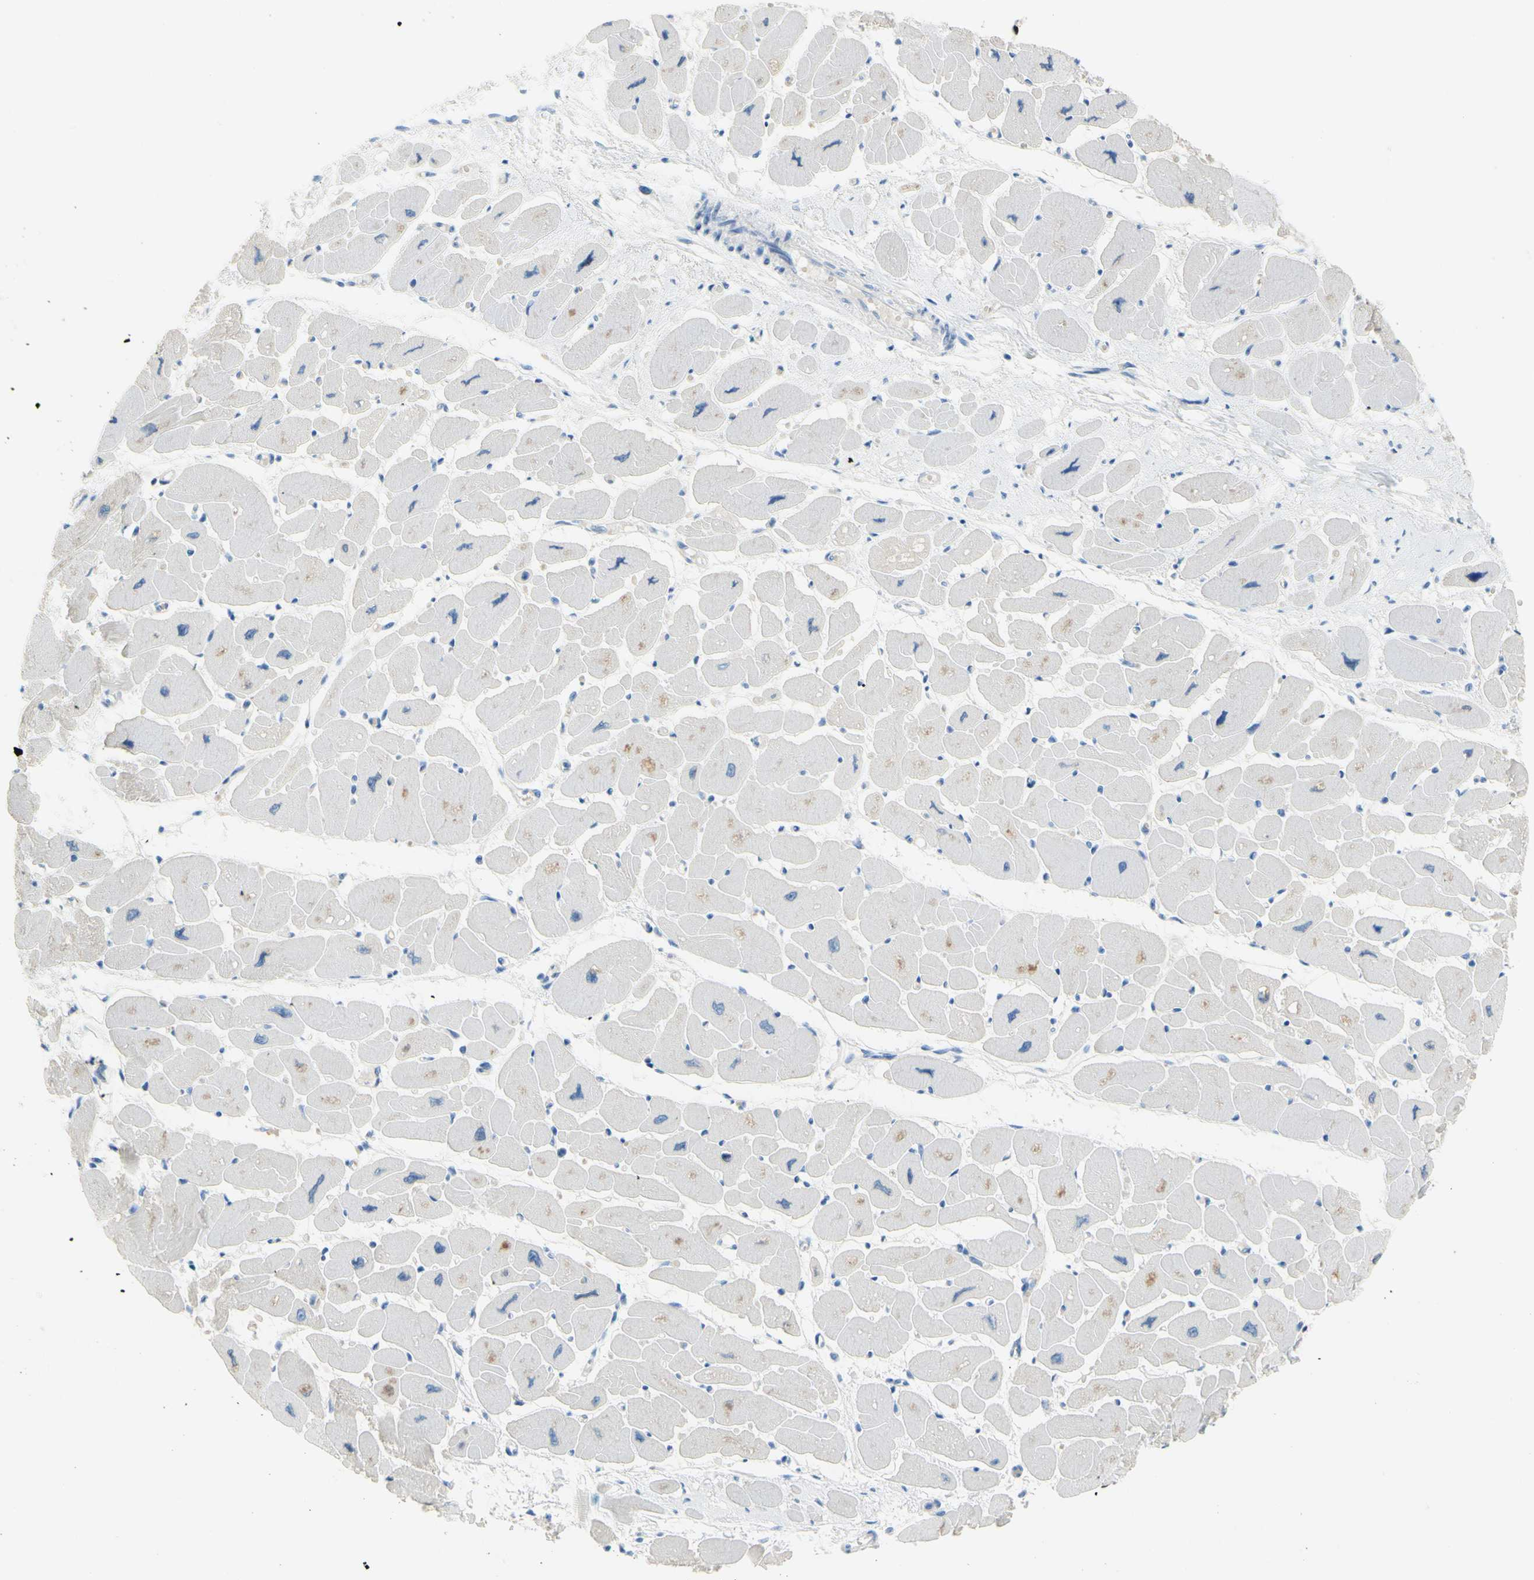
{"staining": {"intensity": "weak", "quantity": "<25%", "location": "cytoplasmic/membranous"}, "tissue": "heart muscle", "cell_type": "Cardiomyocytes", "image_type": "normal", "snomed": [{"axis": "morphology", "description": "Normal tissue, NOS"}, {"axis": "topography", "description": "Heart"}], "caption": "The histopathology image displays no significant staining in cardiomyocytes of heart muscle.", "gene": "DCT", "patient": {"sex": "female", "age": 54}}